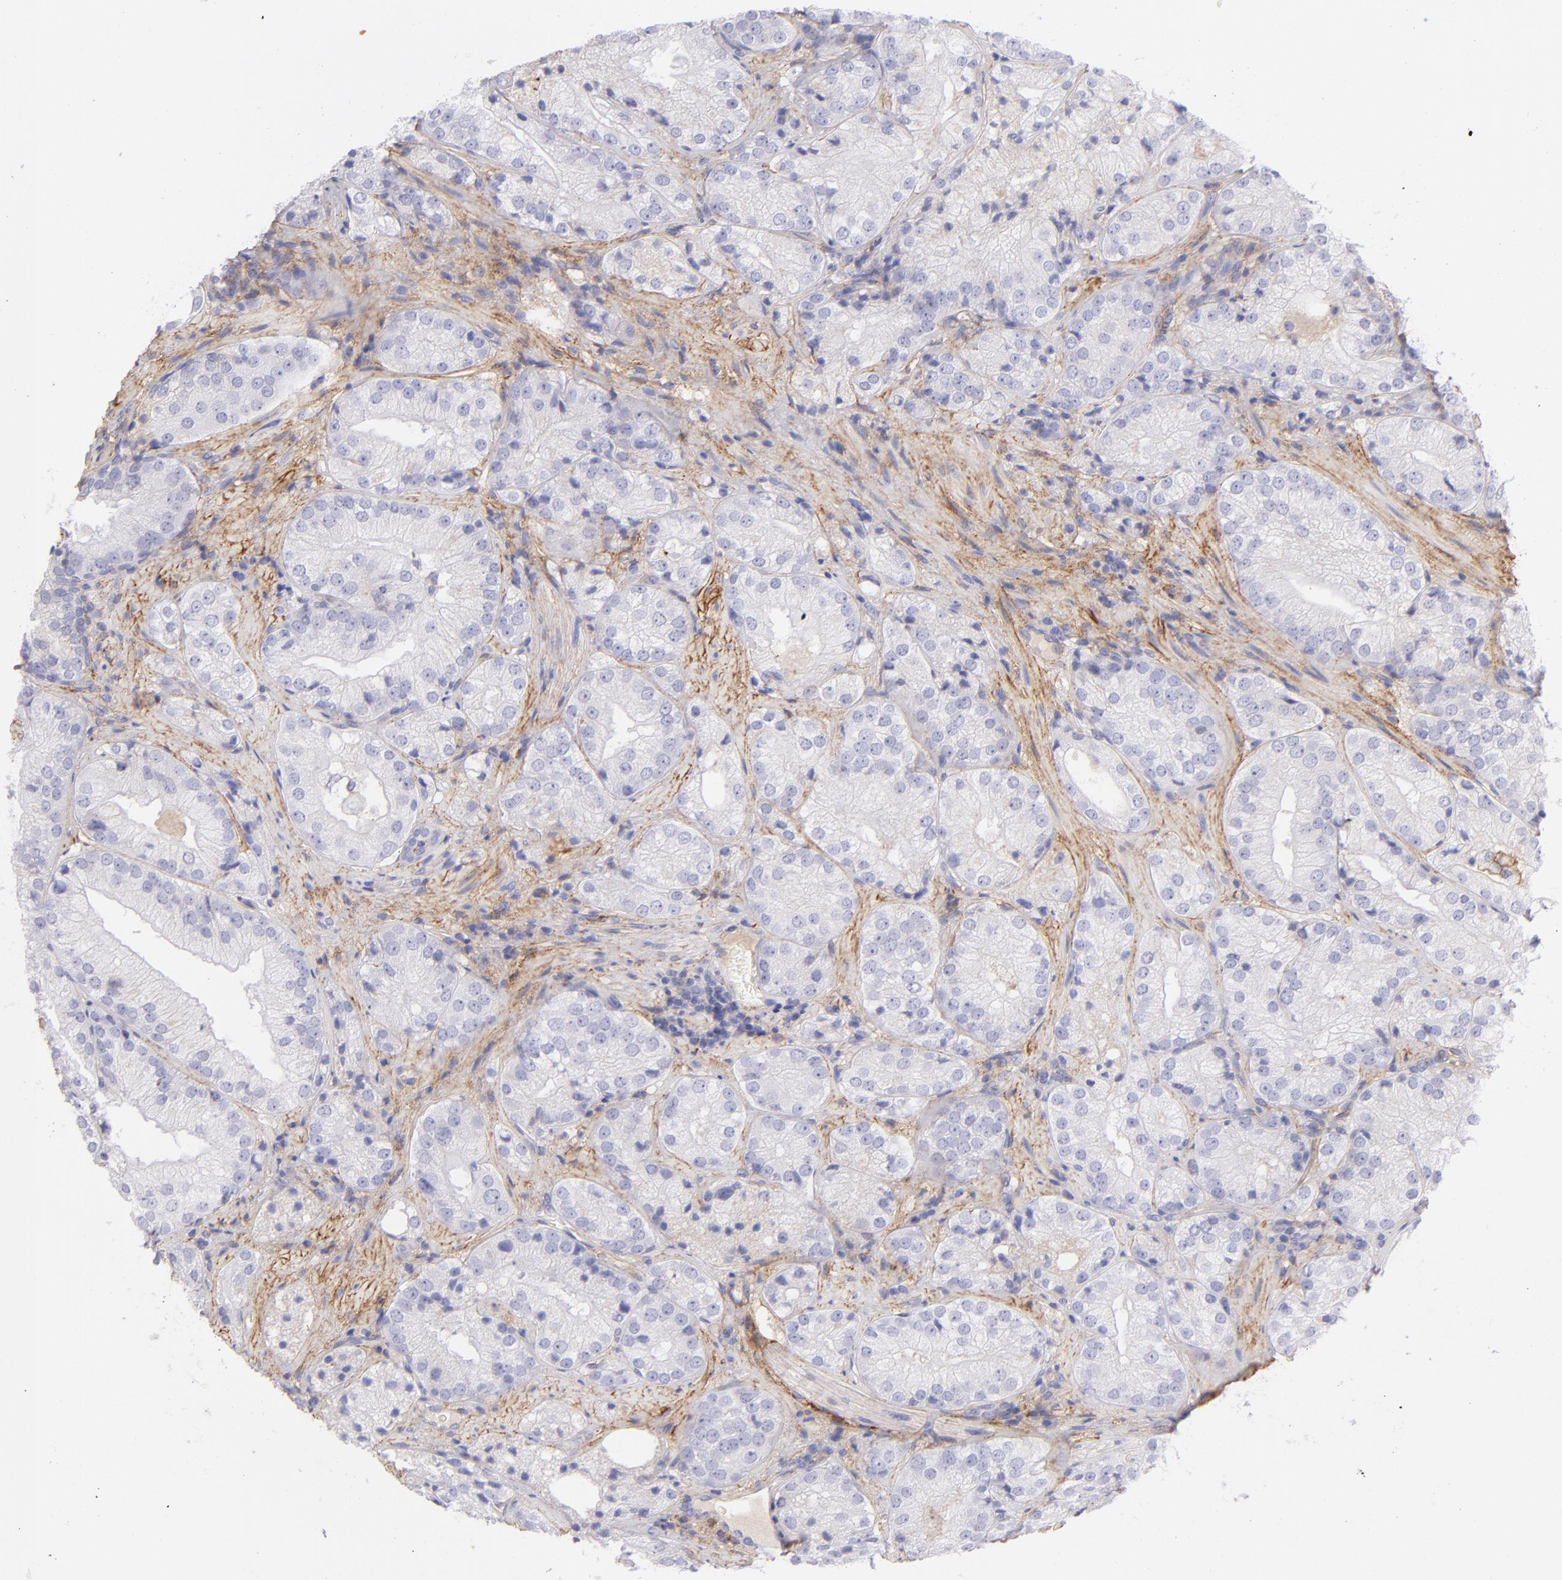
{"staining": {"intensity": "negative", "quantity": "none", "location": "none"}, "tissue": "prostate cancer", "cell_type": "Tumor cells", "image_type": "cancer", "snomed": [{"axis": "morphology", "description": "Adenocarcinoma, Low grade"}, {"axis": "topography", "description": "Prostate"}], "caption": "IHC histopathology image of prostate cancer (low-grade adenocarcinoma) stained for a protein (brown), which shows no expression in tumor cells. The staining is performed using DAB brown chromogen with nuclei counter-stained in using hematoxylin.", "gene": "CD81", "patient": {"sex": "male", "age": 60}}